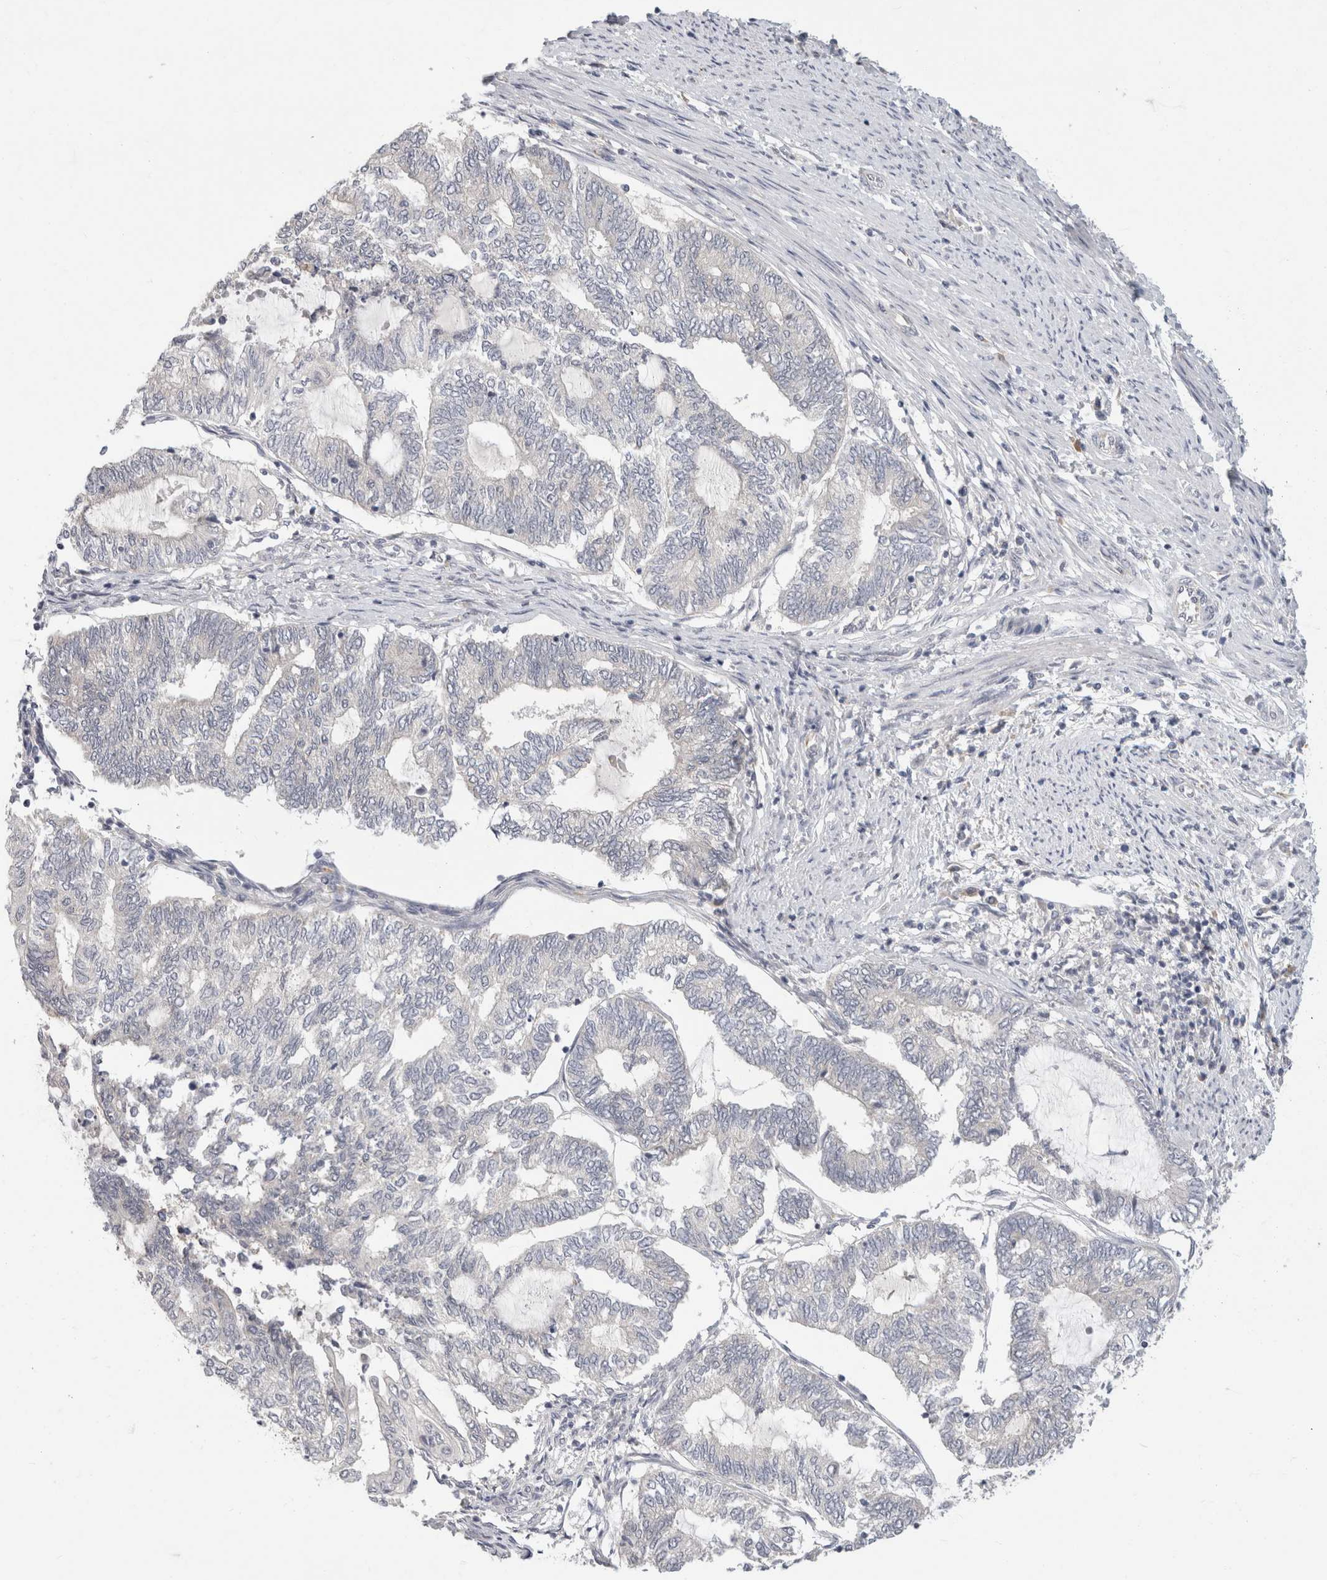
{"staining": {"intensity": "negative", "quantity": "none", "location": "none"}, "tissue": "endometrial cancer", "cell_type": "Tumor cells", "image_type": "cancer", "snomed": [{"axis": "morphology", "description": "Adenocarcinoma, NOS"}, {"axis": "topography", "description": "Uterus"}, {"axis": "topography", "description": "Endometrium"}], "caption": "Endometrial cancer (adenocarcinoma) stained for a protein using immunohistochemistry exhibits no expression tumor cells.", "gene": "CHRM4", "patient": {"sex": "female", "age": 70}}